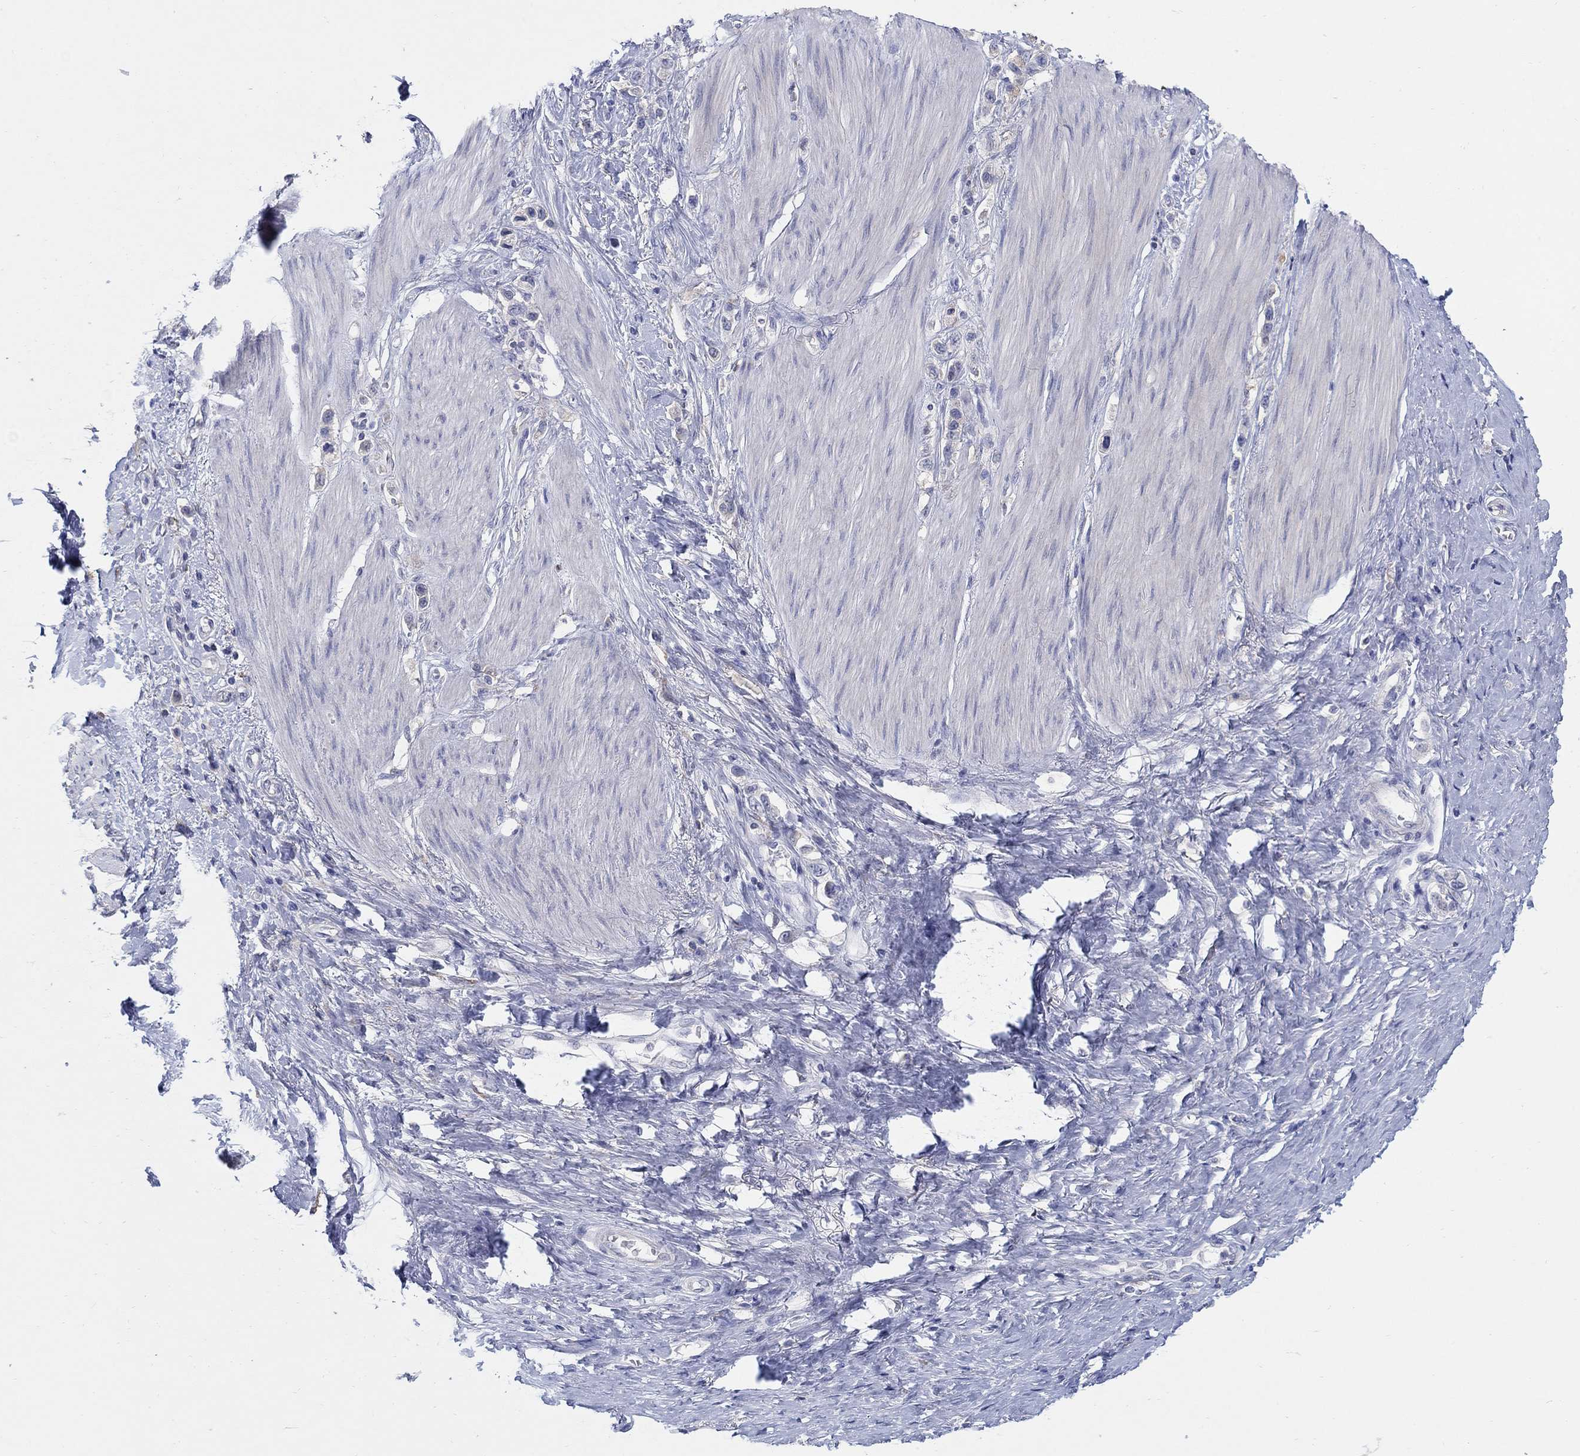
{"staining": {"intensity": "negative", "quantity": "none", "location": "none"}, "tissue": "stomach cancer", "cell_type": "Tumor cells", "image_type": "cancer", "snomed": [{"axis": "morphology", "description": "Normal tissue, NOS"}, {"axis": "morphology", "description": "Adenocarcinoma, NOS"}, {"axis": "morphology", "description": "Adenocarcinoma, High grade"}, {"axis": "topography", "description": "Stomach, upper"}, {"axis": "topography", "description": "Stomach"}], "caption": "Immunohistochemistry (IHC) of adenocarcinoma (high-grade) (stomach) shows no expression in tumor cells. (Immunohistochemistry (IHC), brightfield microscopy, high magnification).", "gene": "REEP2", "patient": {"sex": "female", "age": 65}}